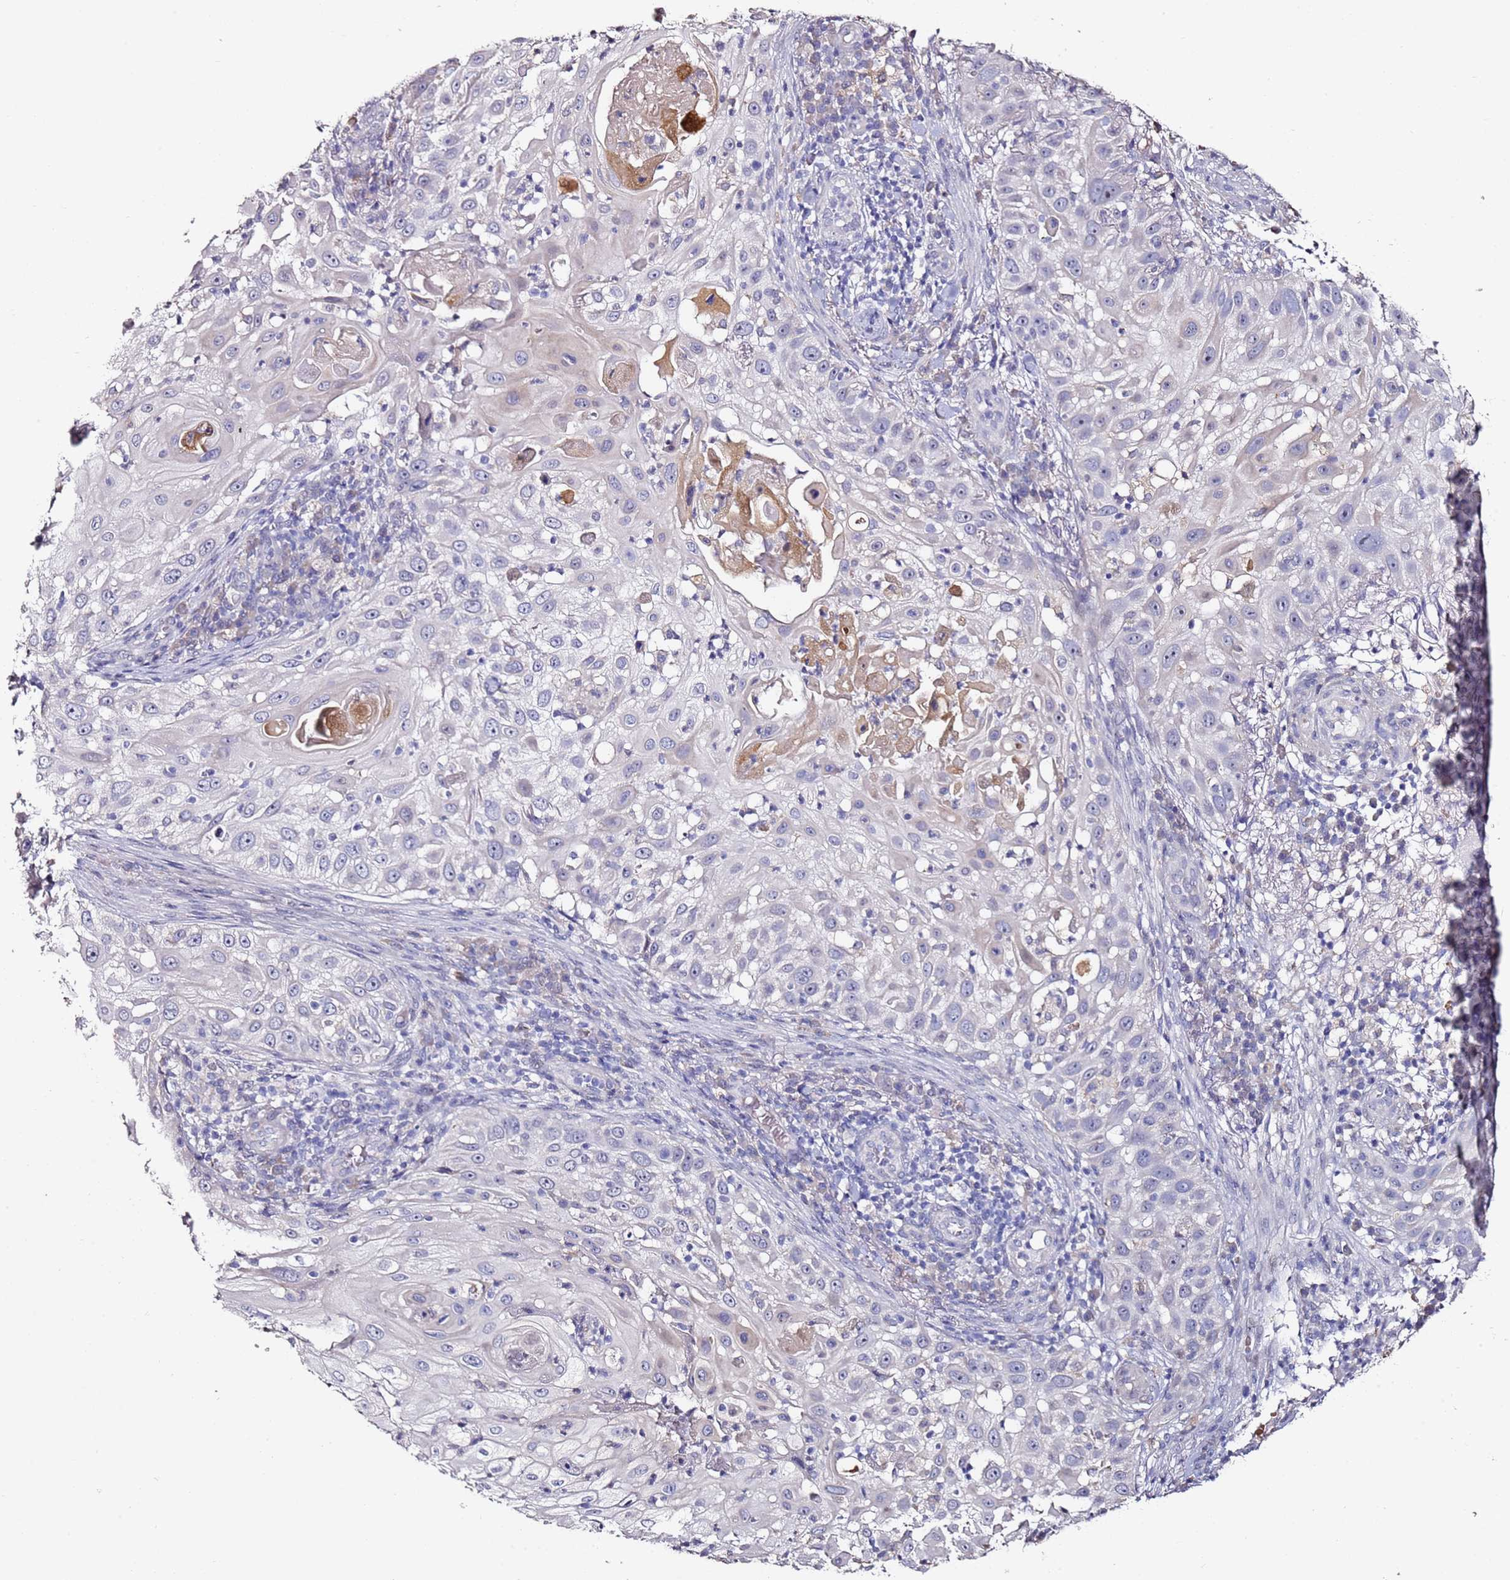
{"staining": {"intensity": "negative", "quantity": "none", "location": "none"}, "tissue": "skin cancer", "cell_type": "Tumor cells", "image_type": "cancer", "snomed": [{"axis": "morphology", "description": "Squamous cell carcinoma, NOS"}, {"axis": "topography", "description": "Skin"}], "caption": "IHC photomicrograph of neoplastic tissue: human skin cancer stained with DAB shows no significant protein positivity in tumor cells.", "gene": "C3orf80", "patient": {"sex": "female", "age": 44}}